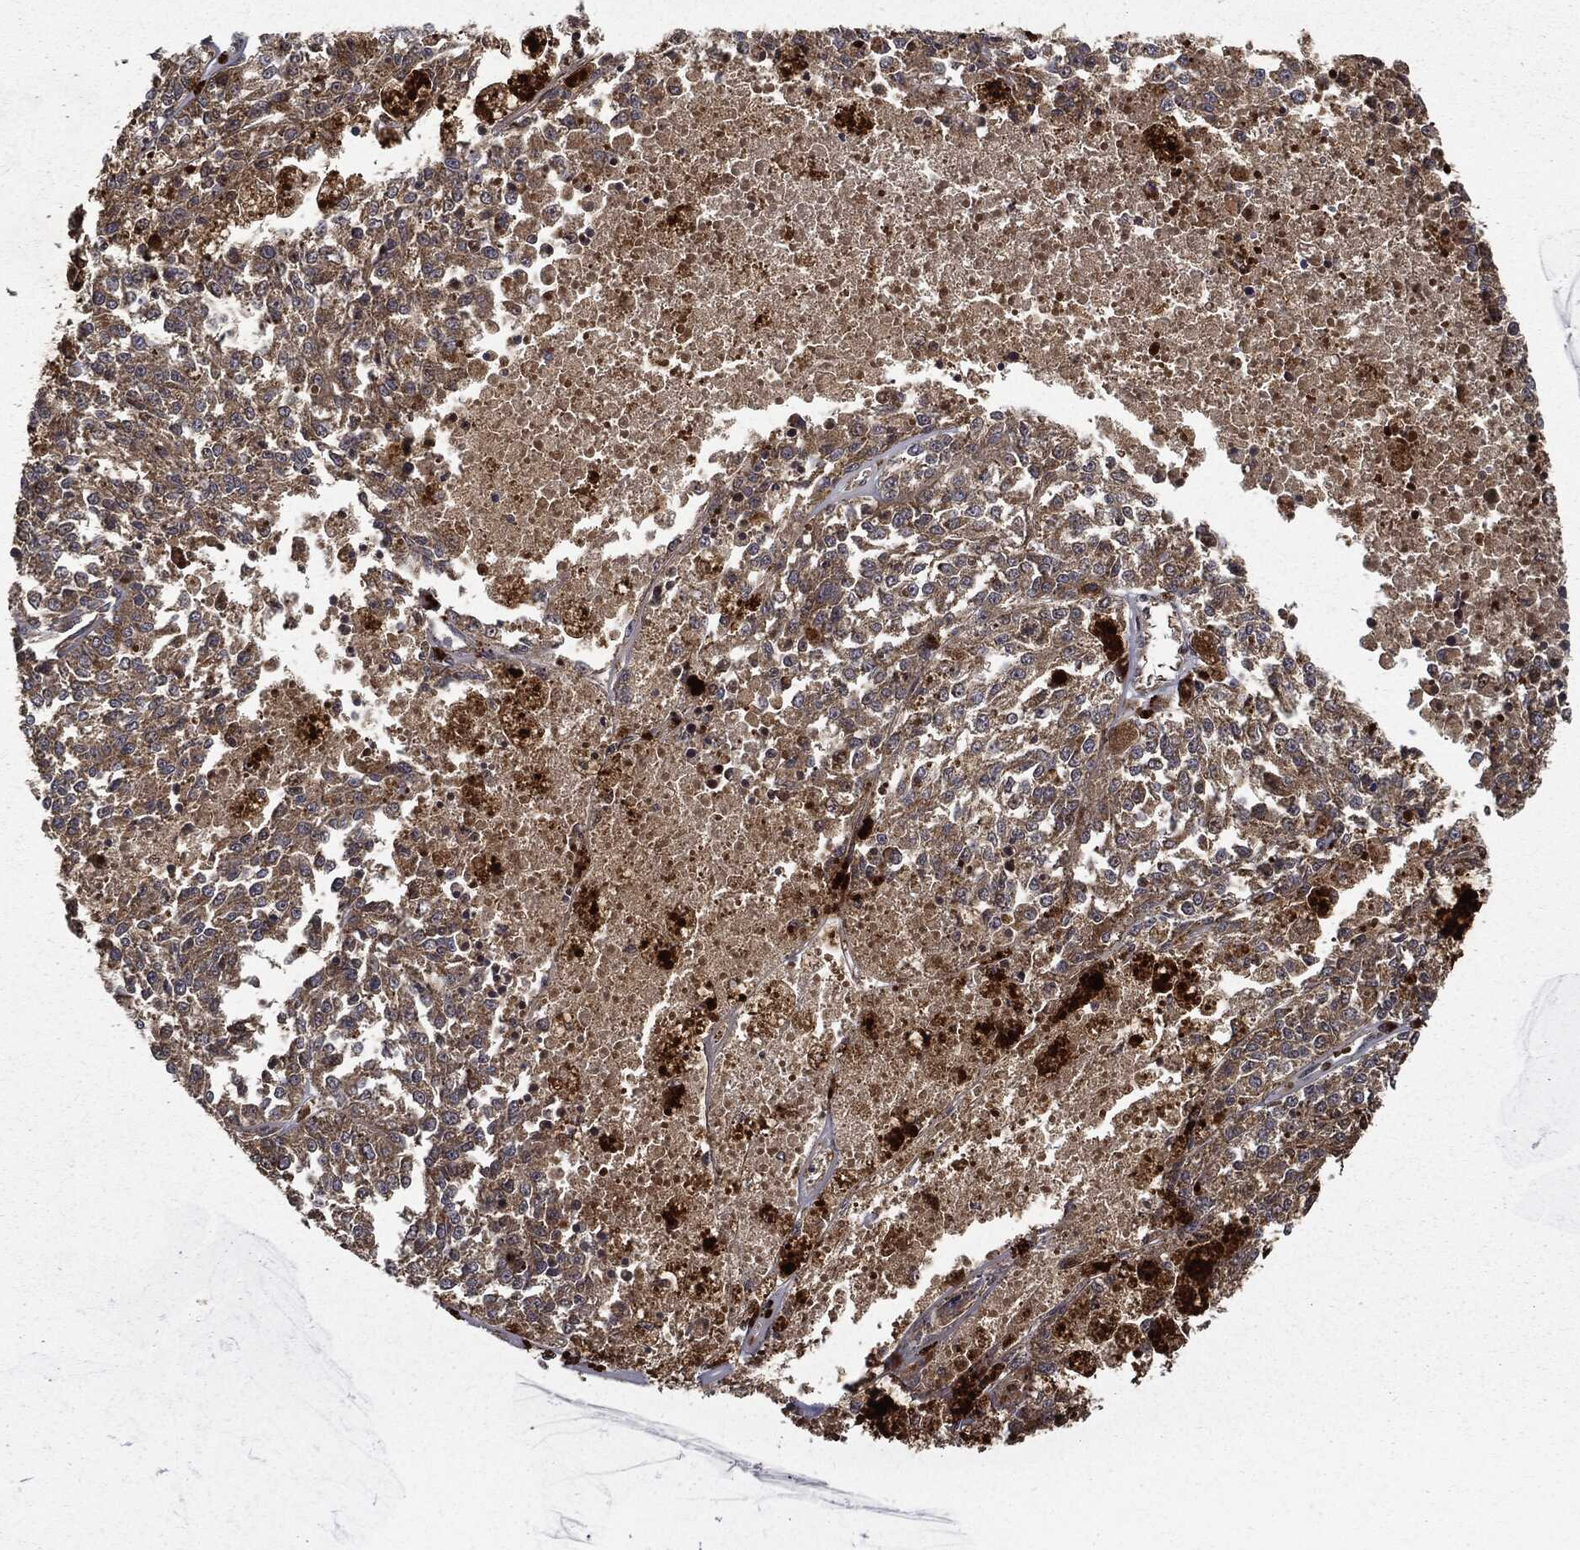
{"staining": {"intensity": "weak", "quantity": "25%-75%", "location": "cytoplasmic/membranous"}, "tissue": "melanoma", "cell_type": "Tumor cells", "image_type": "cancer", "snomed": [{"axis": "morphology", "description": "Malignant melanoma, Metastatic site"}, {"axis": "topography", "description": "Lymph node"}], "caption": "Protein staining exhibits weak cytoplasmic/membranous positivity in about 25%-75% of tumor cells in malignant melanoma (metastatic site). Using DAB (3,3'-diaminobenzidine) (brown) and hematoxylin (blue) stains, captured at high magnification using brightfield microscopy.", "gene": "HTT", "patient": {"sex": "female", "age": 64}}